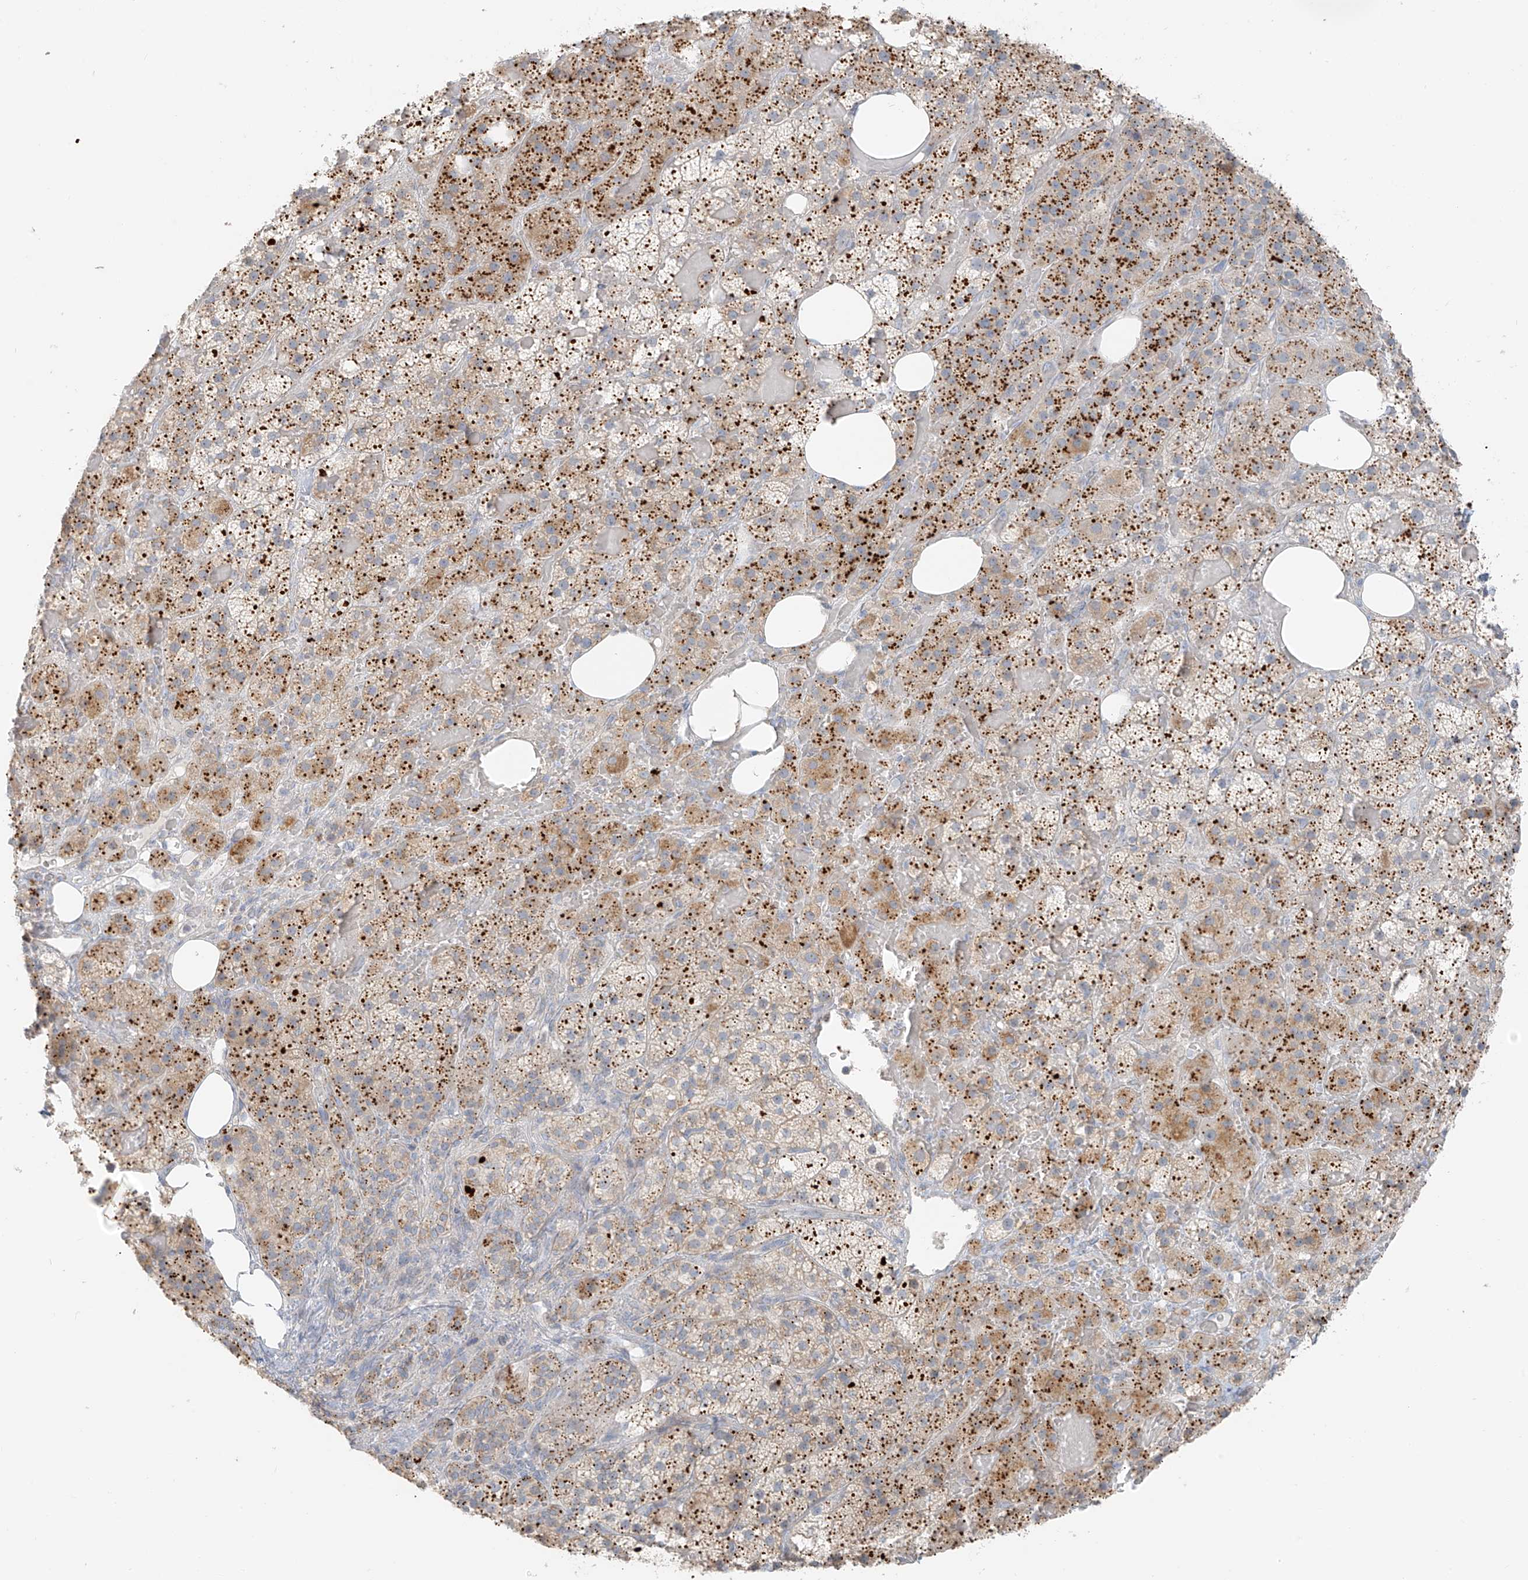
{"staining": {"intensity": "moderate", "quantity": "25%-75%", "location": "cytoplasmic/membranous"}, "tissue": "adrenal gland", "cell_type": "Glandular cells", "image_type": "normal", "snomed": [{"axis": "morphology", "description": "Normal tissue, NOS"}, {"axis": "topography", "description": "Adrenal gland"}], "caption": "Adrenal gland stained for a protein (brown) reveals moderate cytoplasmic/membranous positive positivity in approximately 25%-75% of glandular cells.", "gene": "UST", "patient": {"sex": "female", "age": 59}}